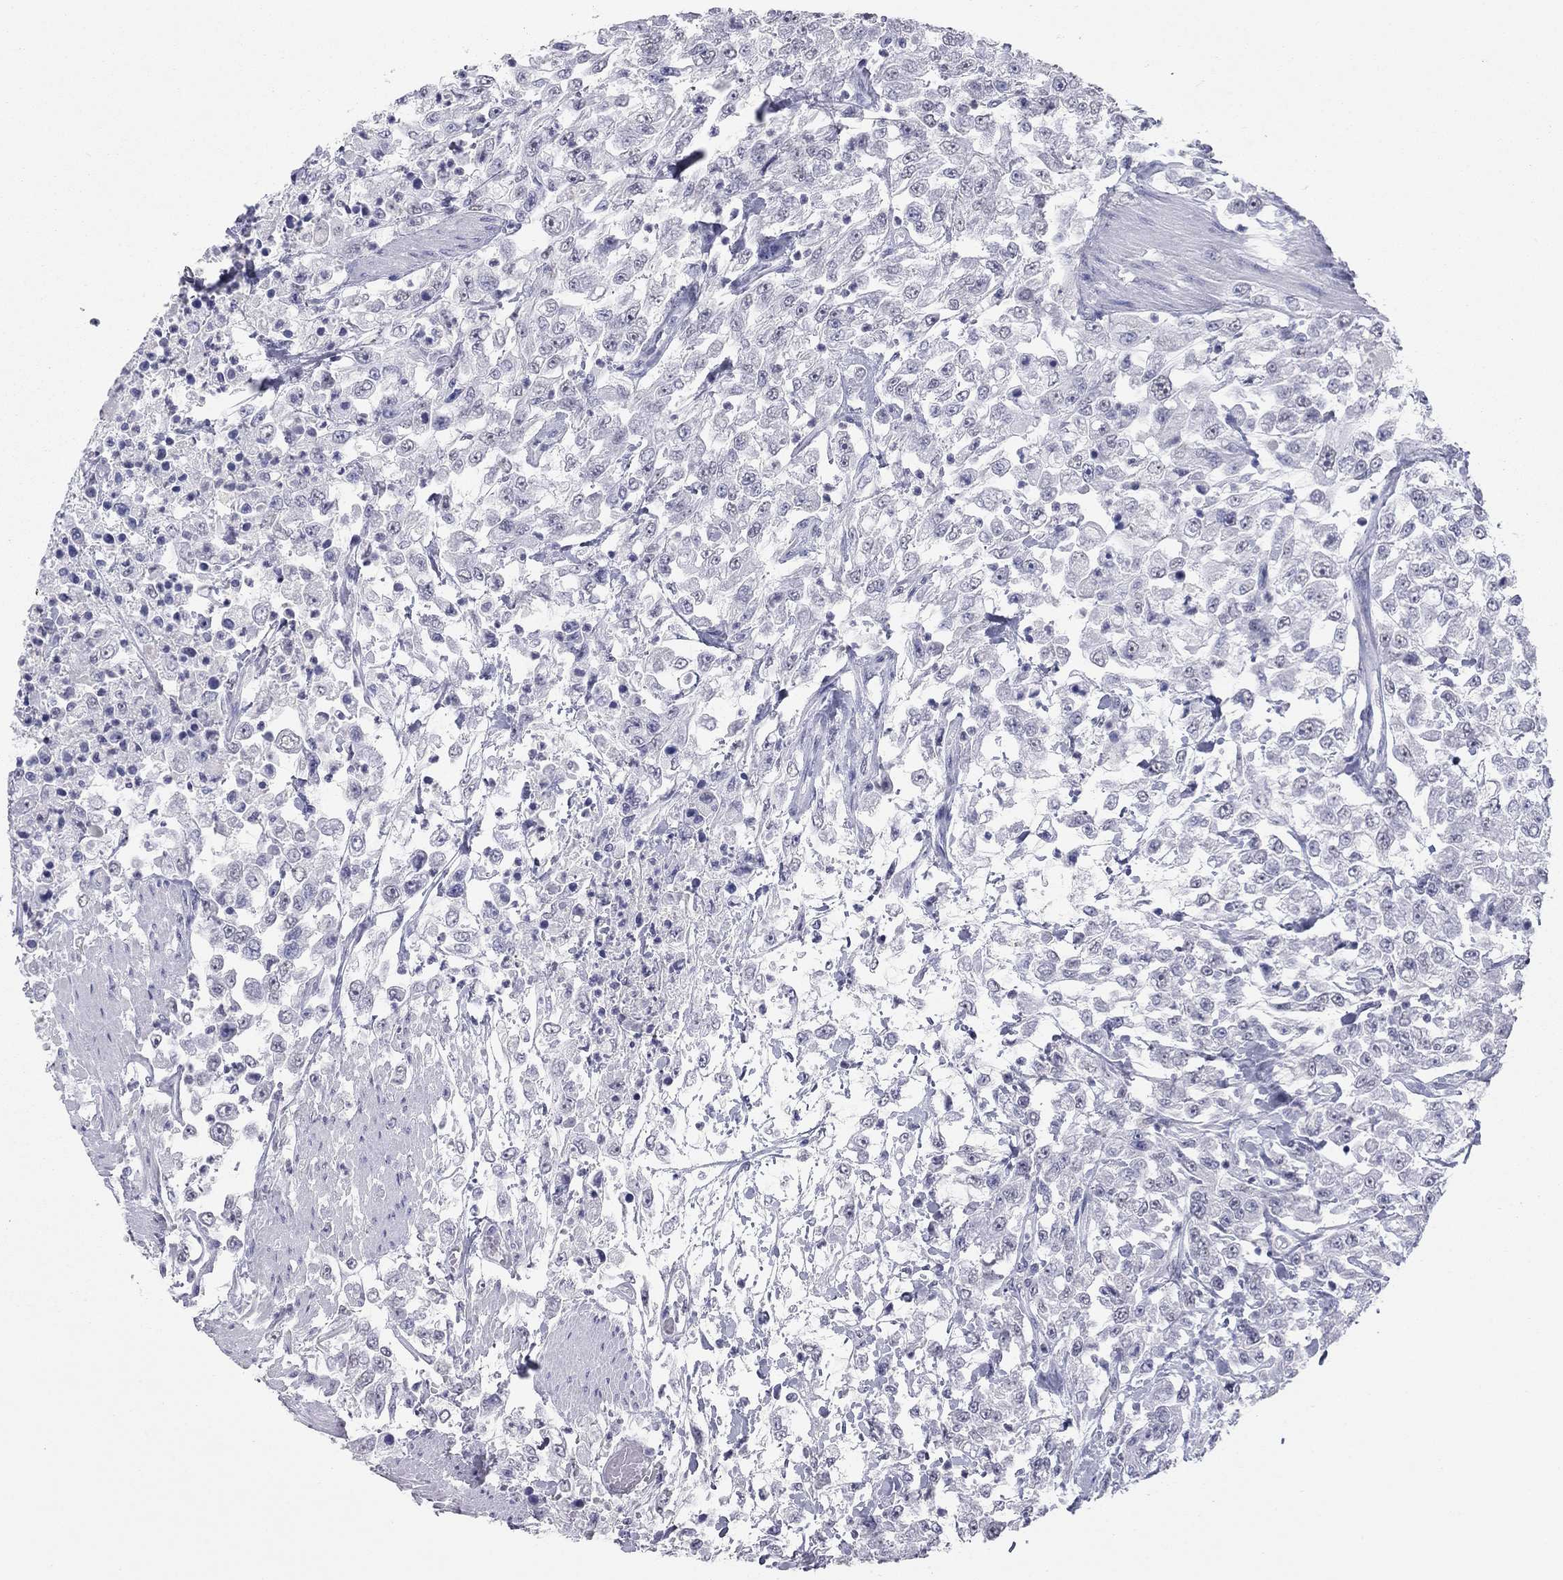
{"staining": {"intensity": "negative", "quantity": "none", "location": "none"}, "tissue": "urothelial cancer", "cell_type": "Tumor cells", "image_type": "cancer", "snomed": [{"axis": "morphology", "description": "Urothelial carcinoma, High grade"}, {"axis": "topography", "description": "Urinary bladder"}], "caption": "An image of human urothelial carcinoma (high-grade) is negative for staining in tumor cells. The staining is performed using DAB (3,3'-diaminobenzidine) brown chromogen with nuclei counter-stained in using hematoxylin.", "gene": "KRT75", "patient": {"sex": "male", "age": 46}}